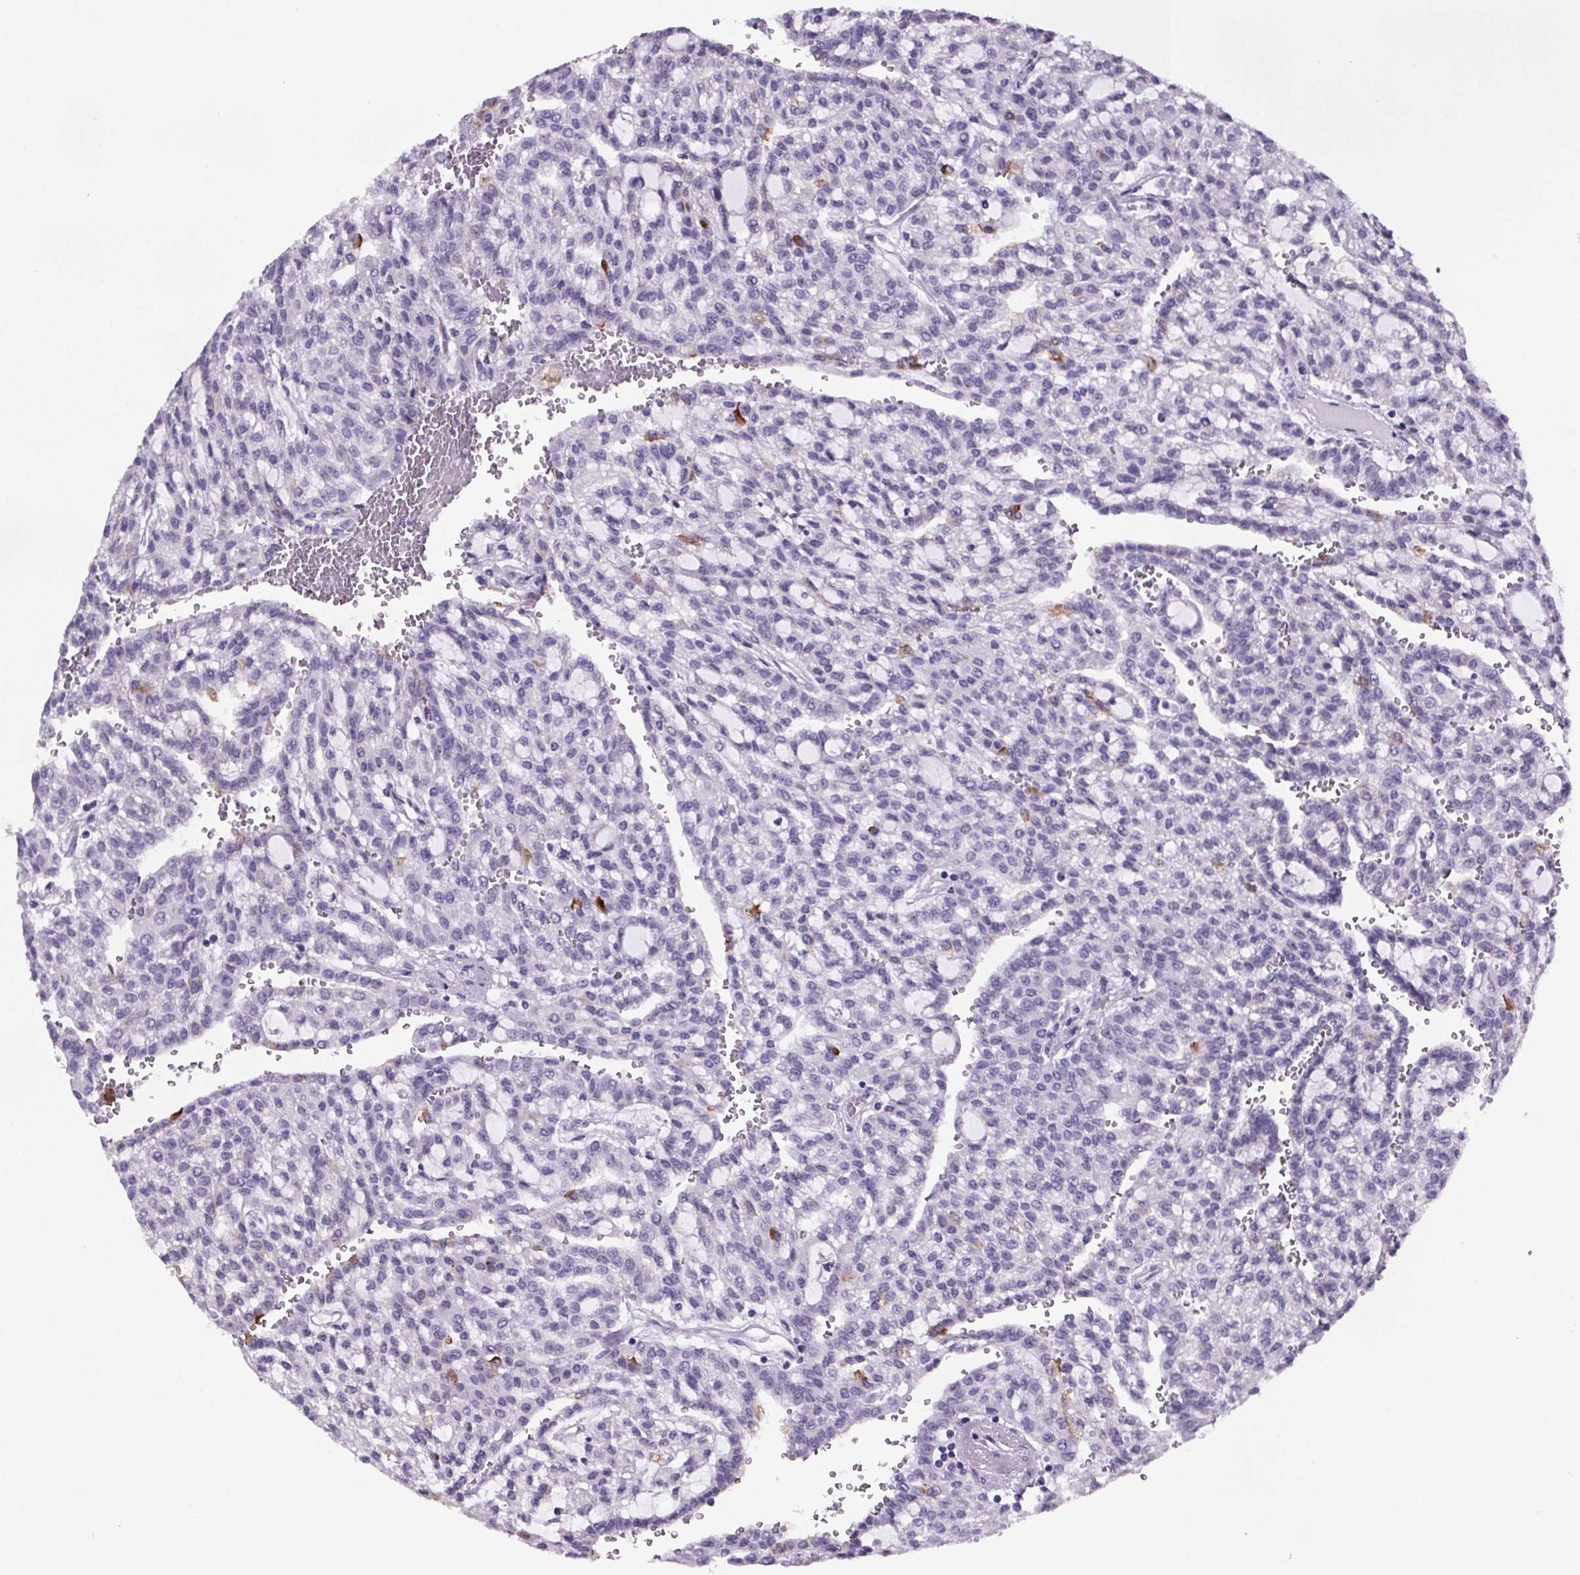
{"staining": {"intensity": "moderate", "quantity": "<25%", "location": "cytoplasmic/membranous"}, "tissue": "renal cancer", "cell_type": "Tumor cells", "image_type": "cancer", "snomed": [{"axis": "morphology", "description": "Adenocarcinoma, NOS"}, {"axis": "topography", "description": "Kidney"}], "caption": "High-magnification brightfield microscopy of adenocarcinoma (renal) stained with DAB (brown) and counterstained with hematoxylin (blue). tumor cells exhibit moderate cytoplasmic/membranous positivity is appreciated in about<25% of cells.", "gene": "CUBN", "patient": {"sex": "male", "age": 63}}